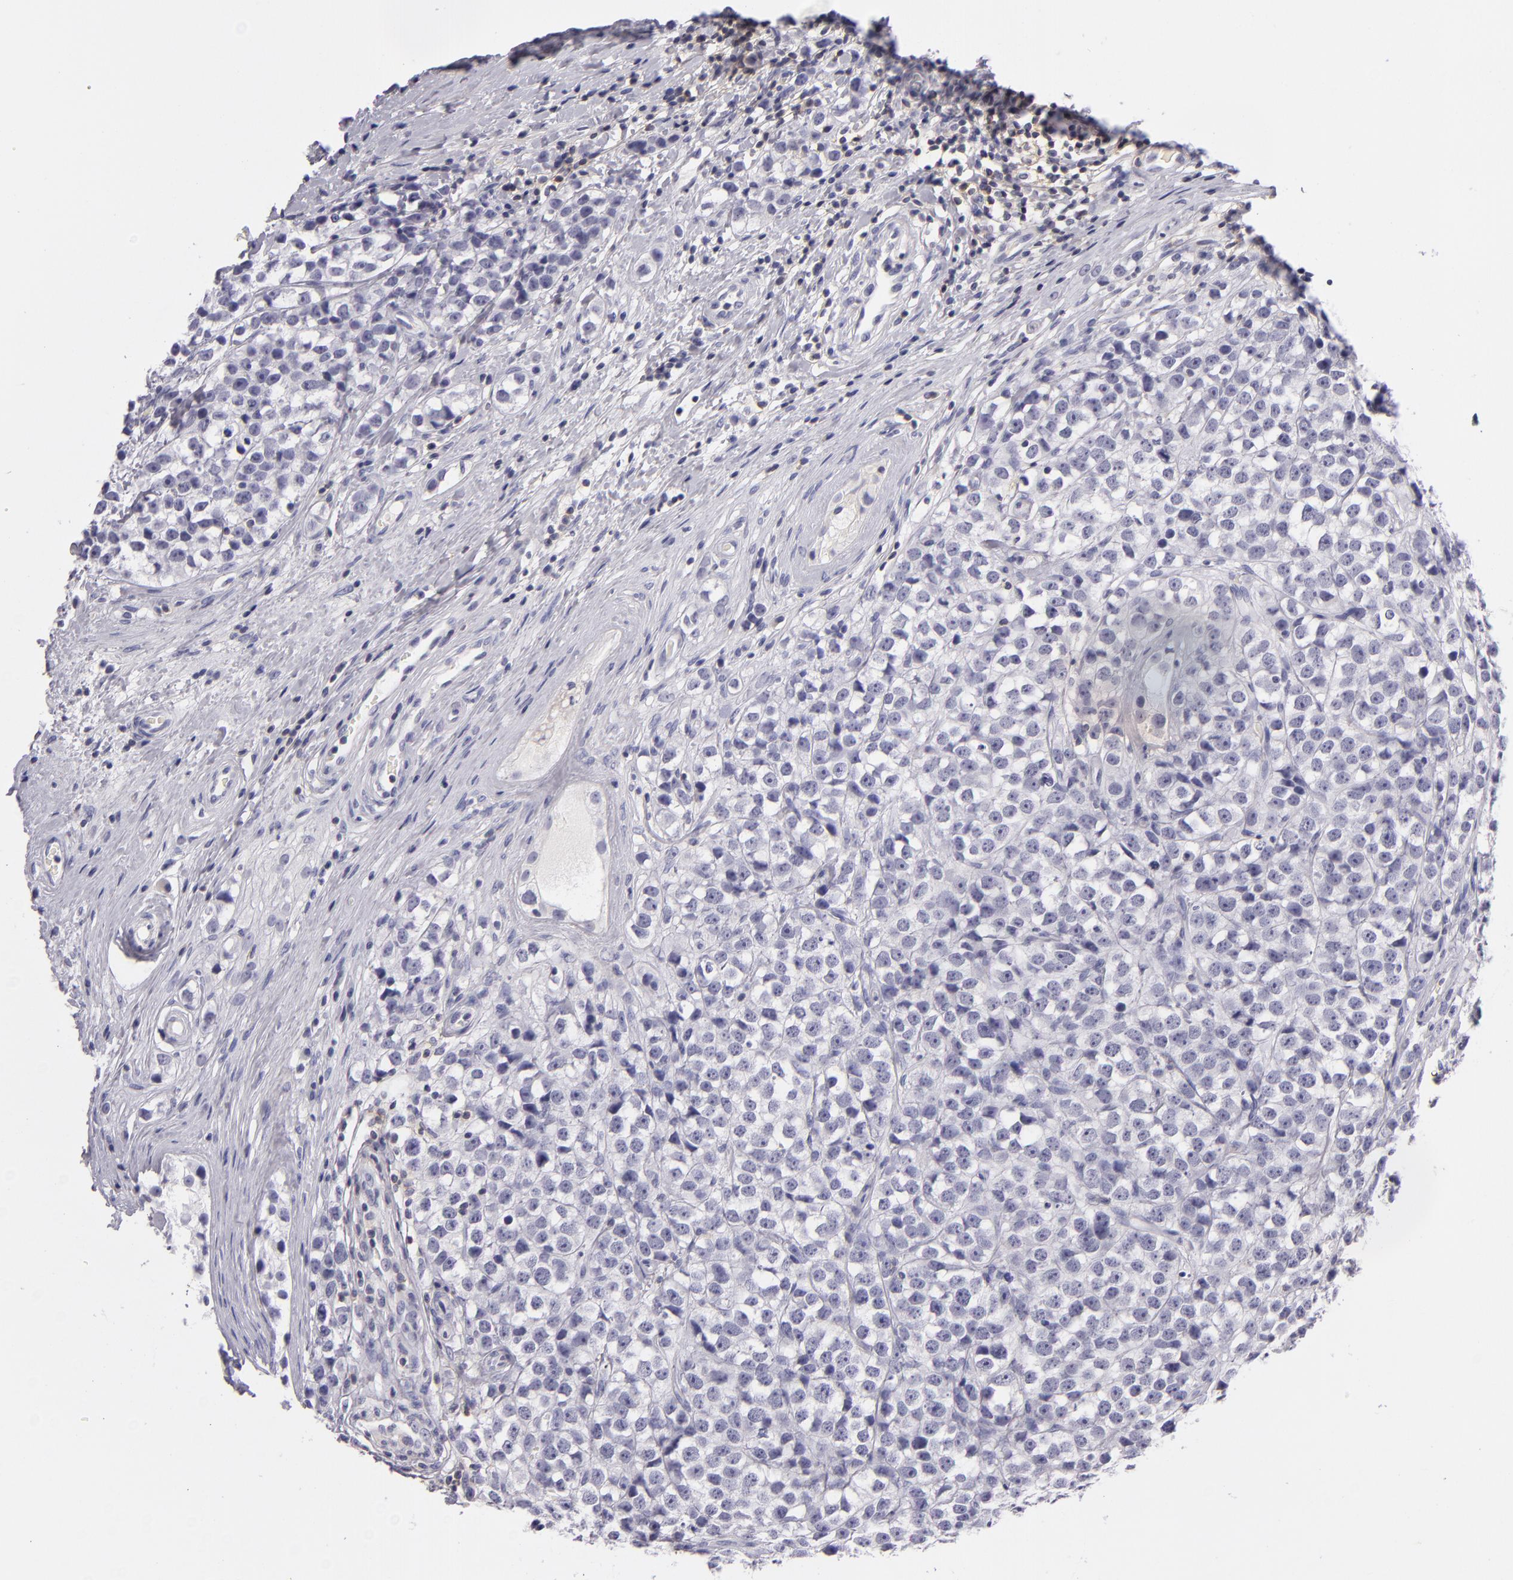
{"staining": {"intensity": "negative", "quantity": "none", "location": "none"}, "tissue": "testis cancer", "cell_type": "Tumor cells", "image_type": "cancer", "snomed": [{"axis": "morphology", "description": "Seminoma, NOS"}, {"axis": "topography", "description": "Testis"}], "caption": "This is a photomicrograph of immunohistochemistry staining of seminoma (testis), which shows no staining in tumor cells.", "gene": "CD48", "patient": {"sex": "male", "age": 25}}